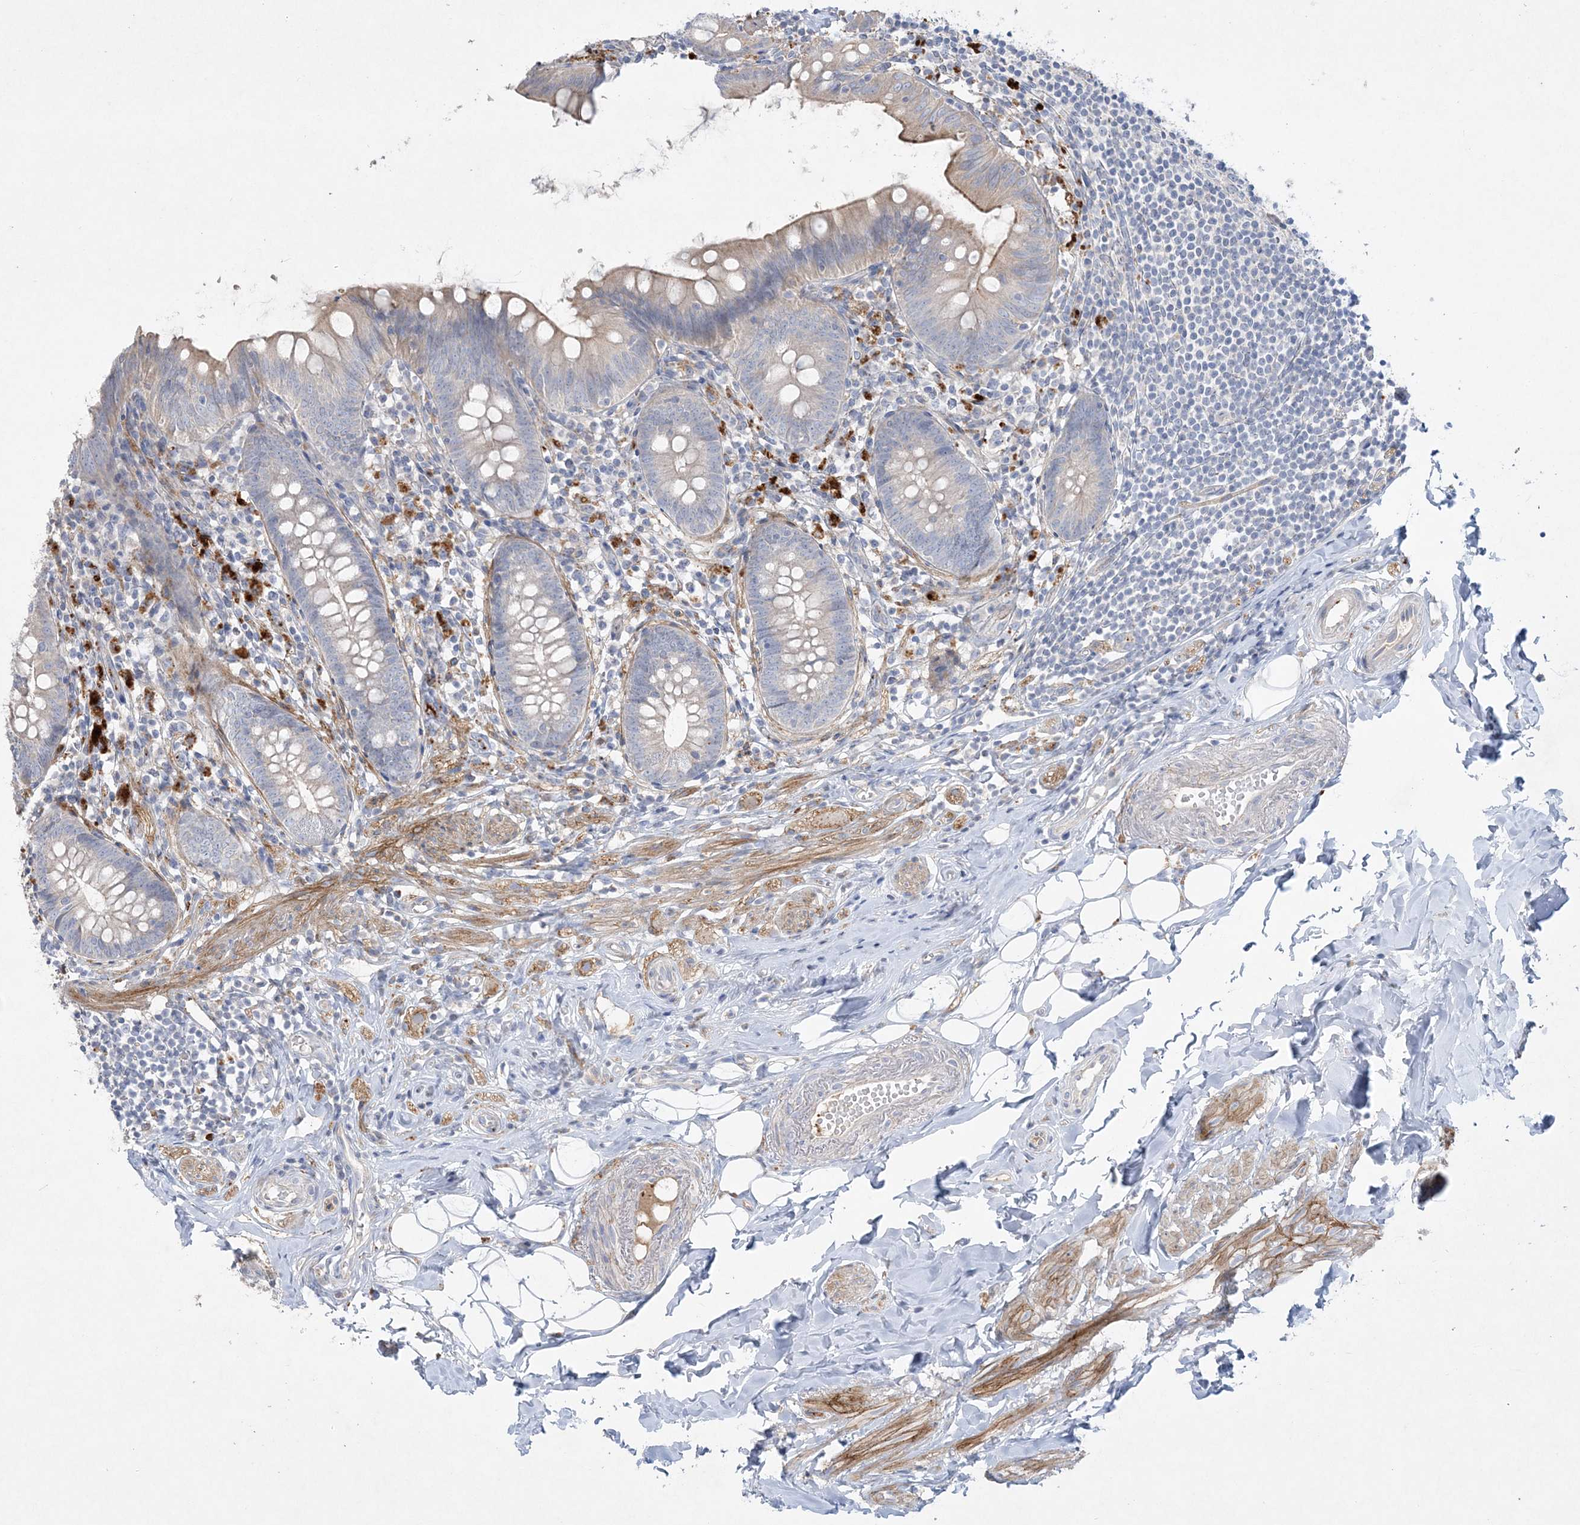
{"staining": {"intensity": "moderate", "quantity": "<25%", "location": "cytoplasmic/membranous"}, "tissue": "appendix", "cell_type": "Glandular cells", "image_type": "normal", "snomed": [{"axis": "morphology", "description": "Normal tissue, NOS"}, {"axis": "topography", "description": "Appendix"}], "caption": "High-power microscopy captured an immunohistochemistry (IHC) micrograph of benign appendix, revealing moderate cytoplasmic/membranous positivity in about <25% of glandular cells. (DAB (3,3'-diaminobenzidine) IHC with brightfield microscopy, high magnification).", "gene": "ADCK2", "patient": {"sex": "female", "age": 62}}